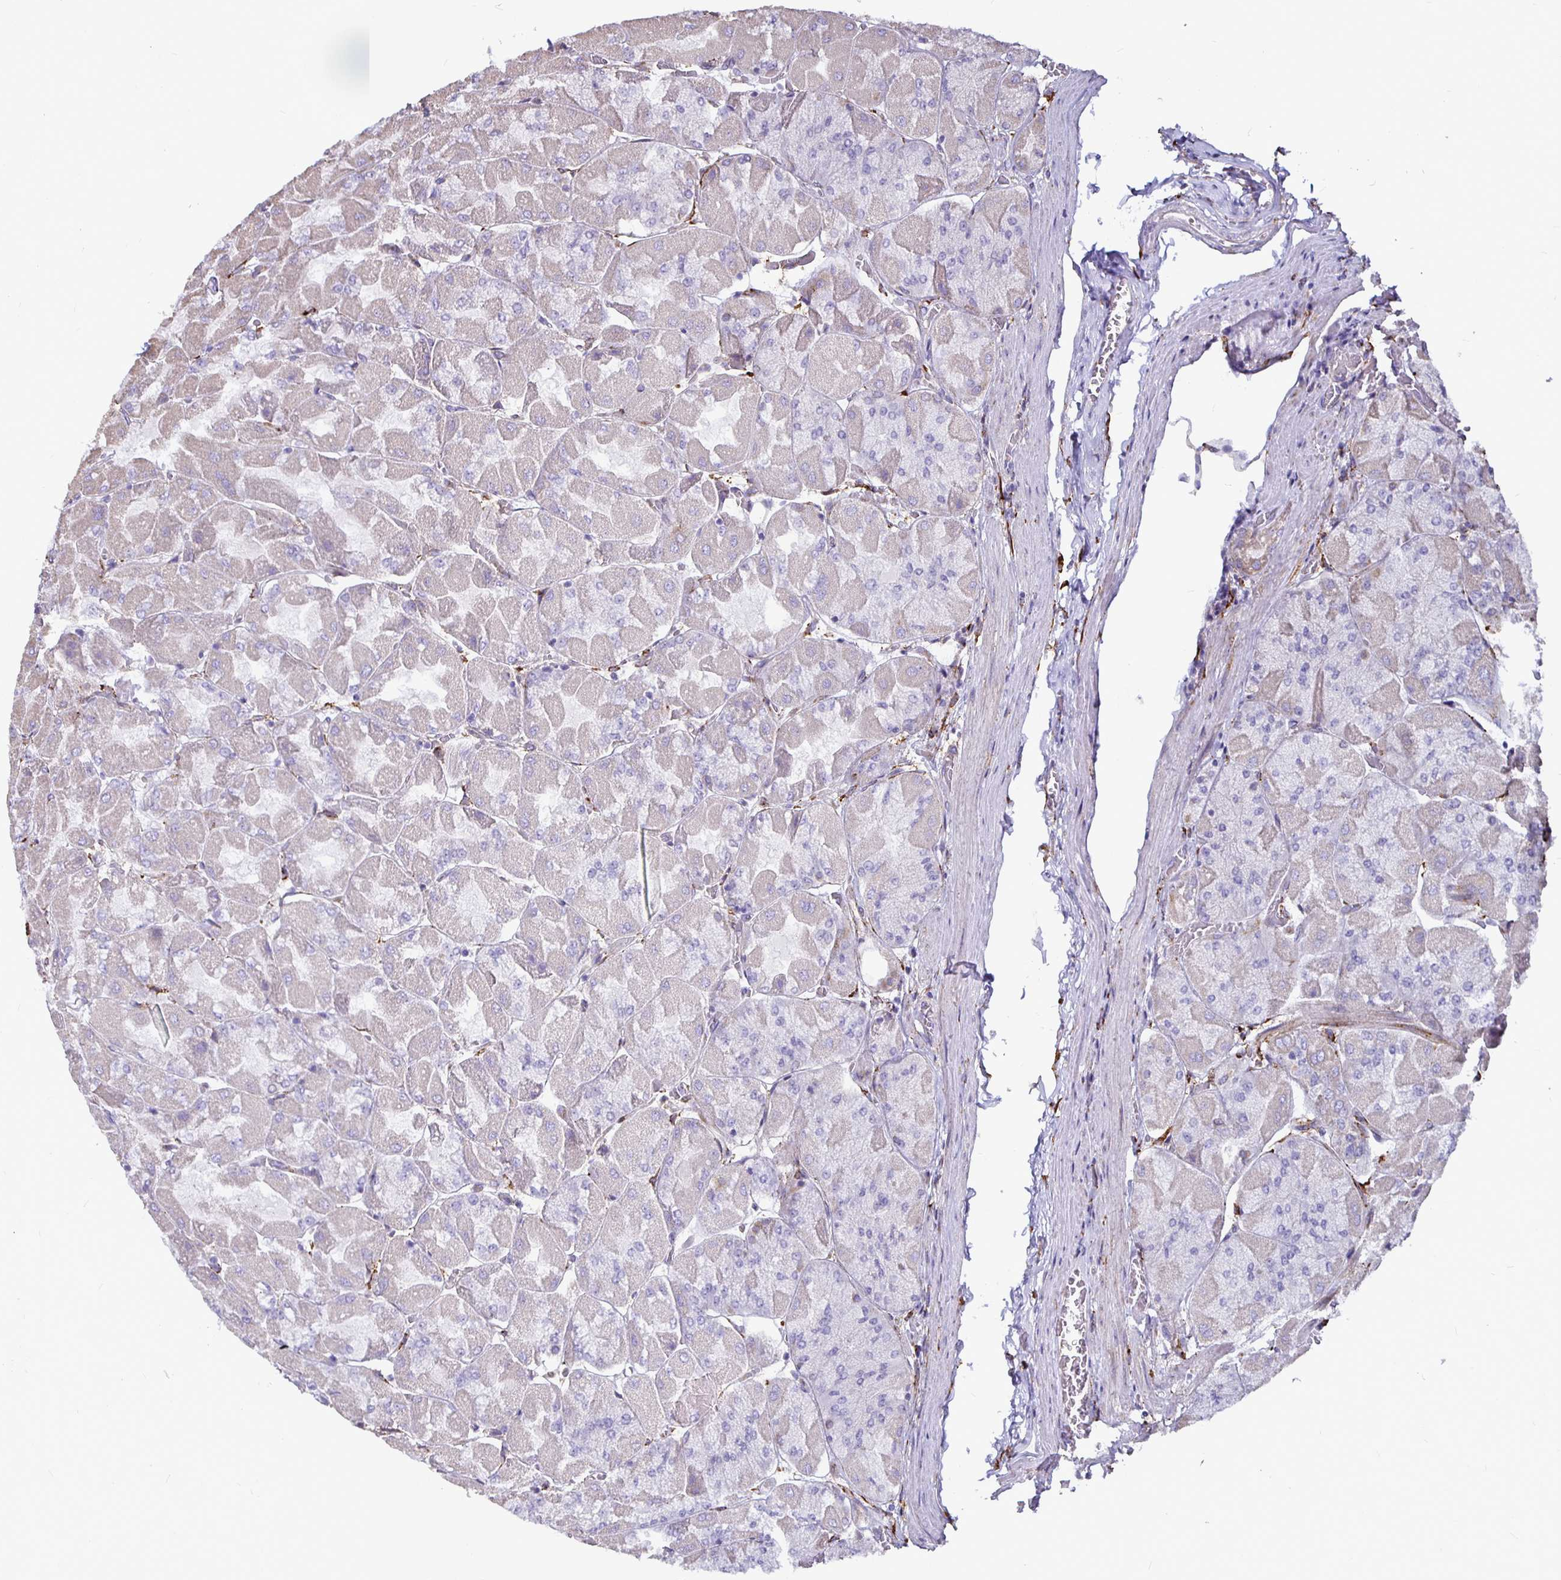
{"staining": {"intensity": "weak", "quantity": "<25%", "location": "cytoplasmic/membranous"}, "tissue": "stomach", "cell_type": "Glandular cells", "image_type": "normal", "snomed": [{"axis": "morphology", "description": "Normal tissue, NOS"}, {"axis": "topography", "description": "Stomach"}], "caption": "There is no significant positivity in glandular cells of stomach. (Brightfield microscopy of DAB immunohistochemistry (IHC) at high magnification).", "gene": "P4HA2", "patient": {"sex": "female", "age": 61}}